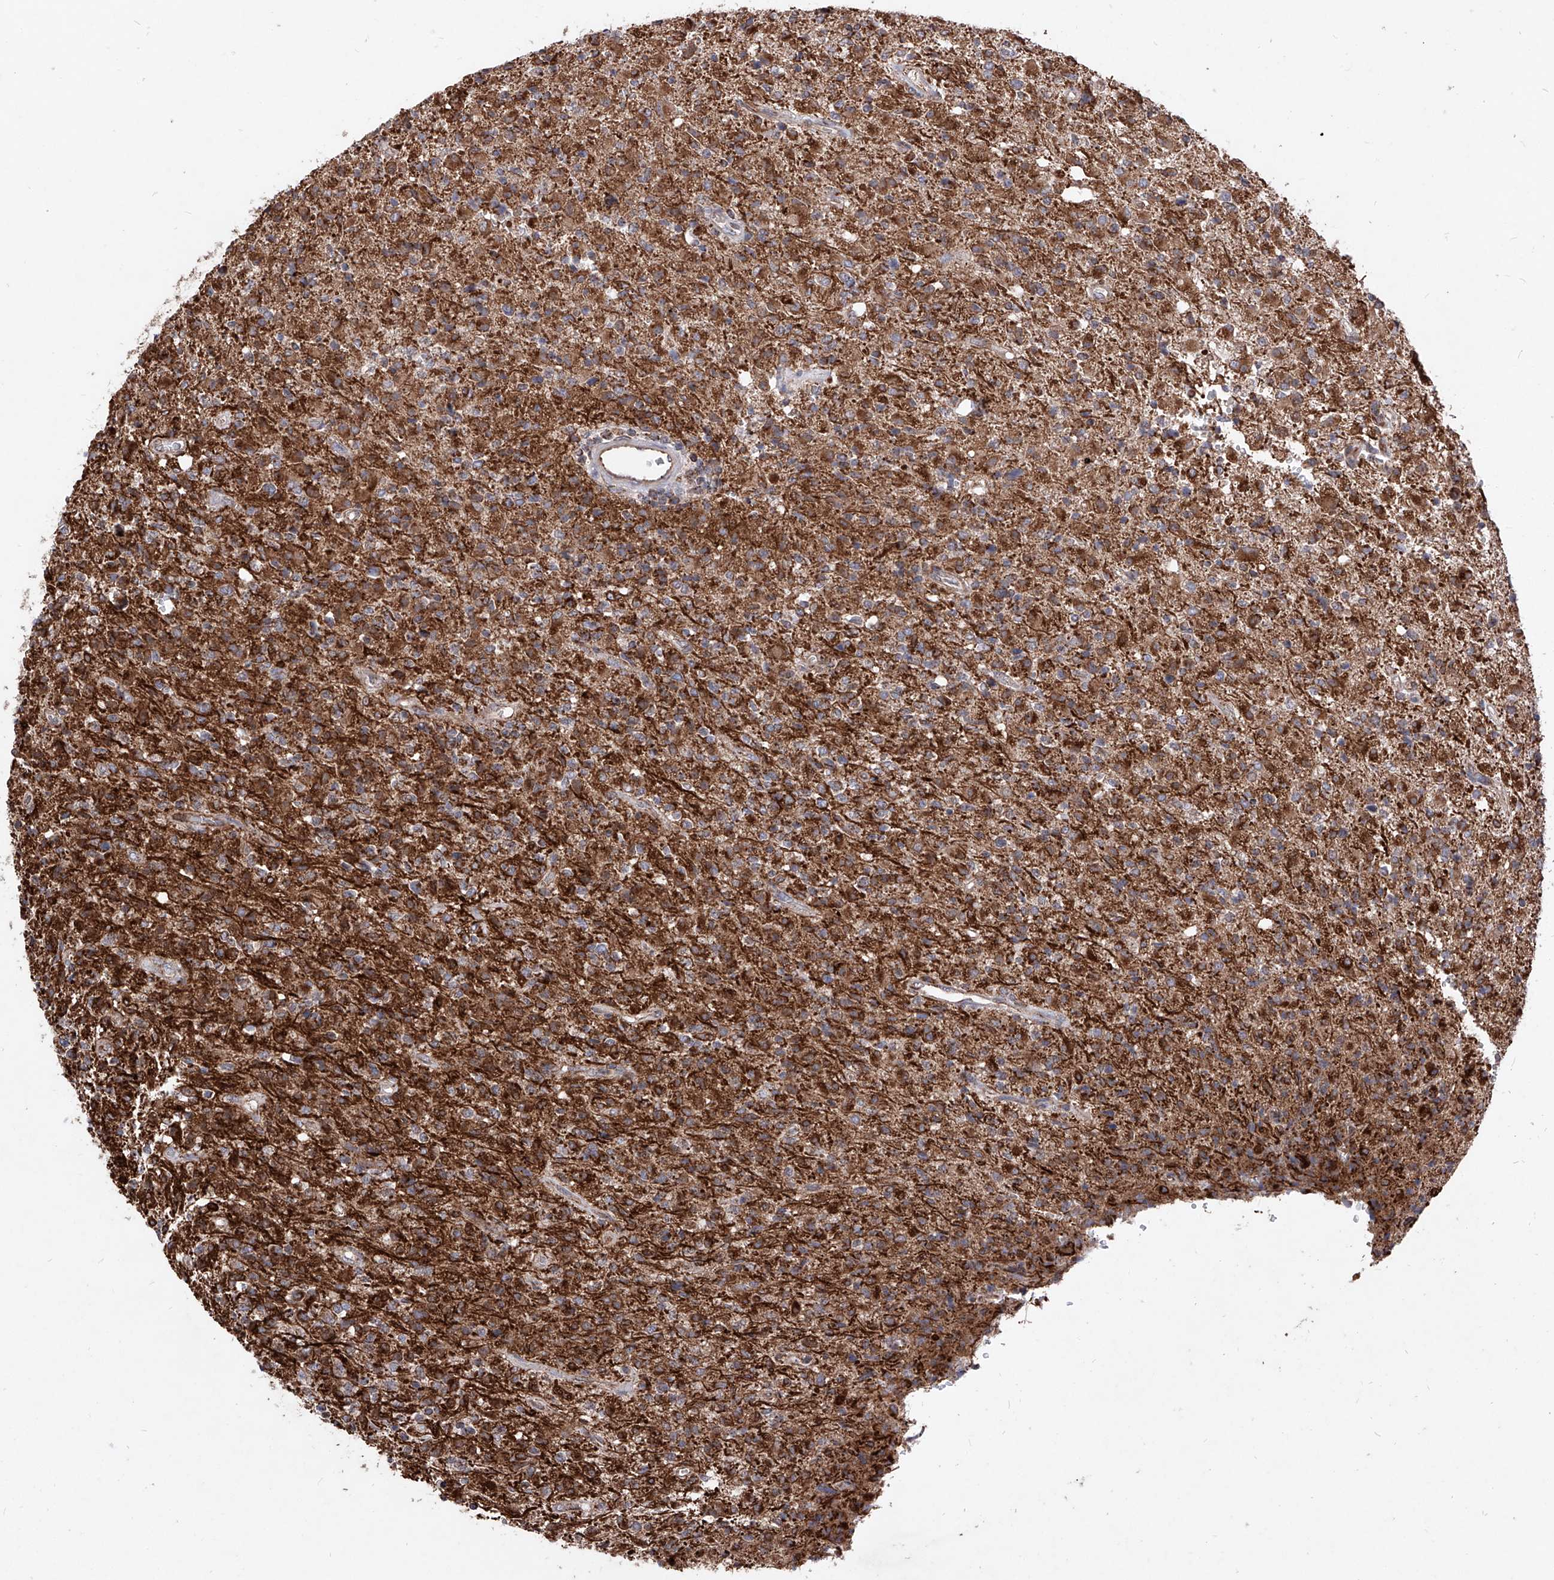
{"staining": {"intensity": "moderate", "quantity": "25%-75%", "location": "cytoplasmic/membranous"}, "tissue": "glioma", "cell_type": "Tumor cells", "image_type": "cancer", "snomed": [{"axis": "morphology", "description": "Glioma, malignant, High grade"}, {"axis": "topography", "description": "Brain"}], "caption": "Malignant glioma (high-grade) stained for a protein (brown) exhibits moderate cytoplasmic/membranous positive positivity in approximately 25%-75% of tumor cells.", "gene": "SEMA6A", "patient": {"sex": "female", "age": 57}}